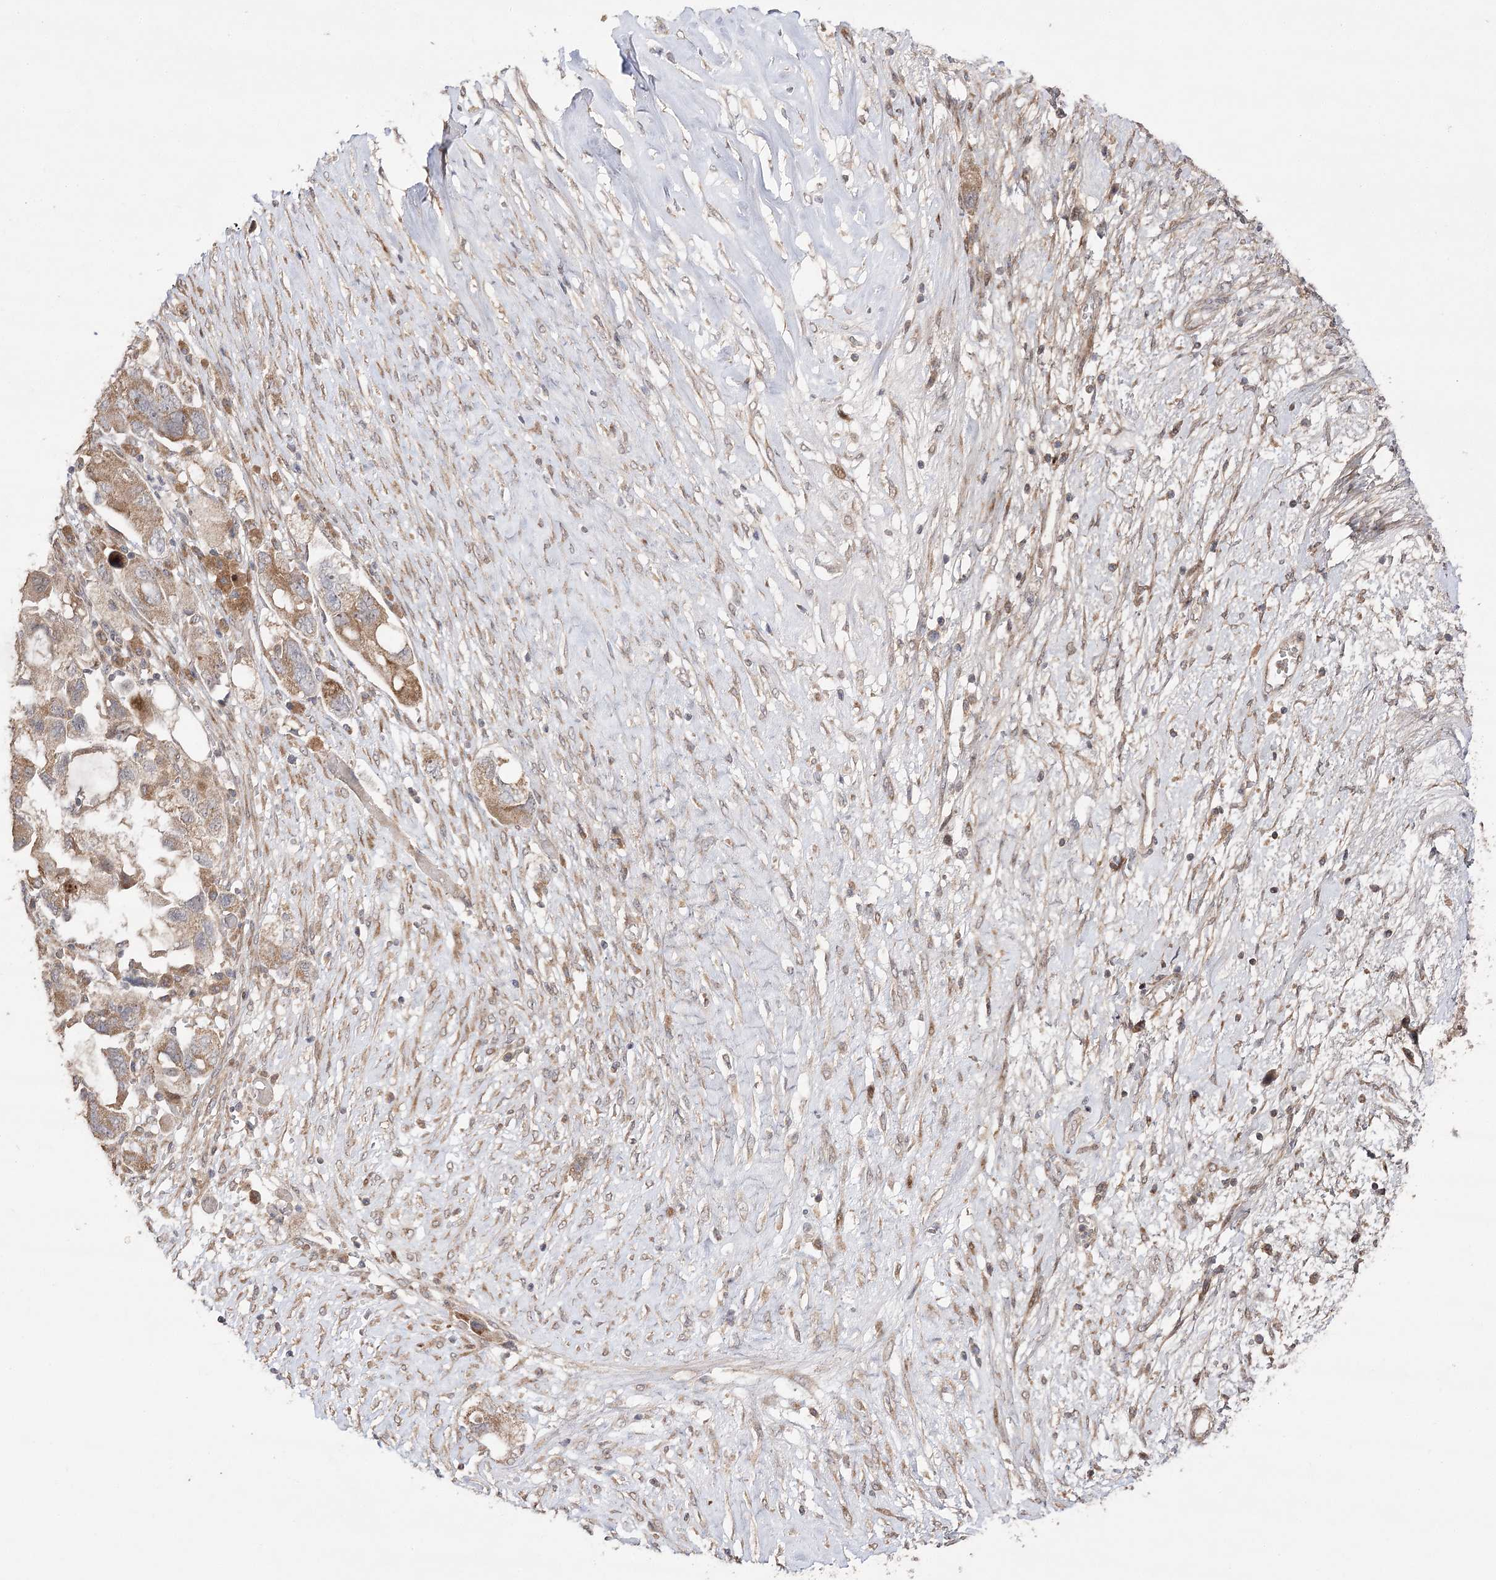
{"staining": {"intensity": "moderate", "quantity": ">75%", "location": "cytoplasmic/membranous"}, "tissue": "ovarian cancer", "cell_type": "Tumor cells", "image_type": "cancer", "snomed": [{"axis": "morphology", "description": "Carcinoma, NOS"}, {"axis": "morphology", "description": "Cystadenocarcinoma, serous, NOS"}, {"axis": "topography", "description": "Ovary"}], "caption": "The photomicrograph reveals a brown stain indicating the presence of a protein in the cytoplasmic/membranous of tumor cells in carcinoma (ovarian).", "gene": "OBSL1", "patient": {"sex": "female", "age": 69}}